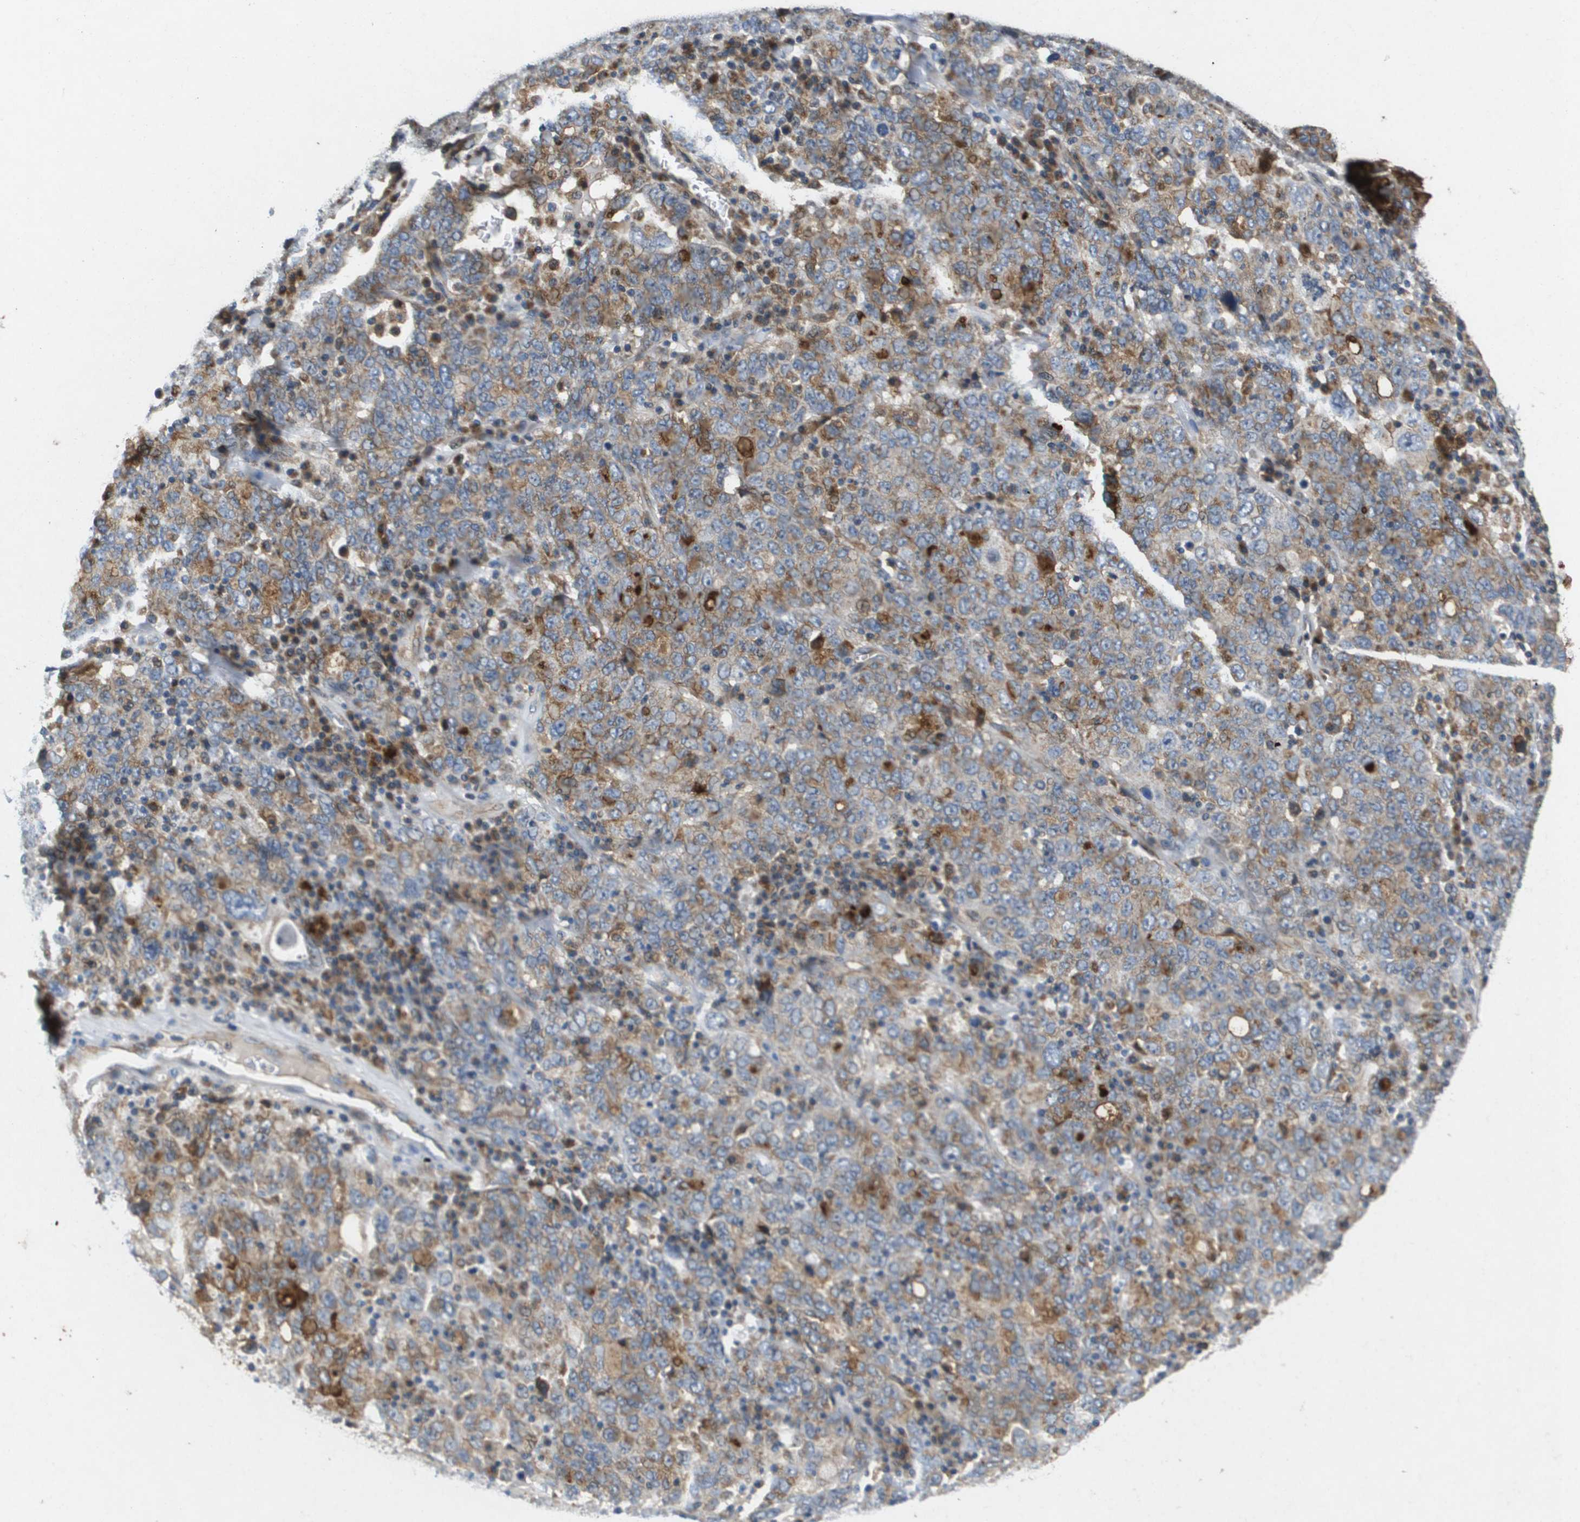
{"staining": {"intensity": "moderate", "quantity": "25%-75%", "location": "cytoplasmic/membranous"}, "tissue": "ovarian cancer", "cell_type": "Tumor cells", "image_type": "cancer", "snomed": [{"axis": "morphology", "description": "Carcinoma, endometroid"}, {"axis": "topography", "description": "Ovary"}], "caption": "This micrograph demonstrates IHC staining of human endometroid carcinoma (ovarian), with medium moderate cytoplasmic/membranous positivity in about 25%-75% of tumor cells.", "gene": "ENTPD2", "patient": {"sex": "female", "age": 62}}